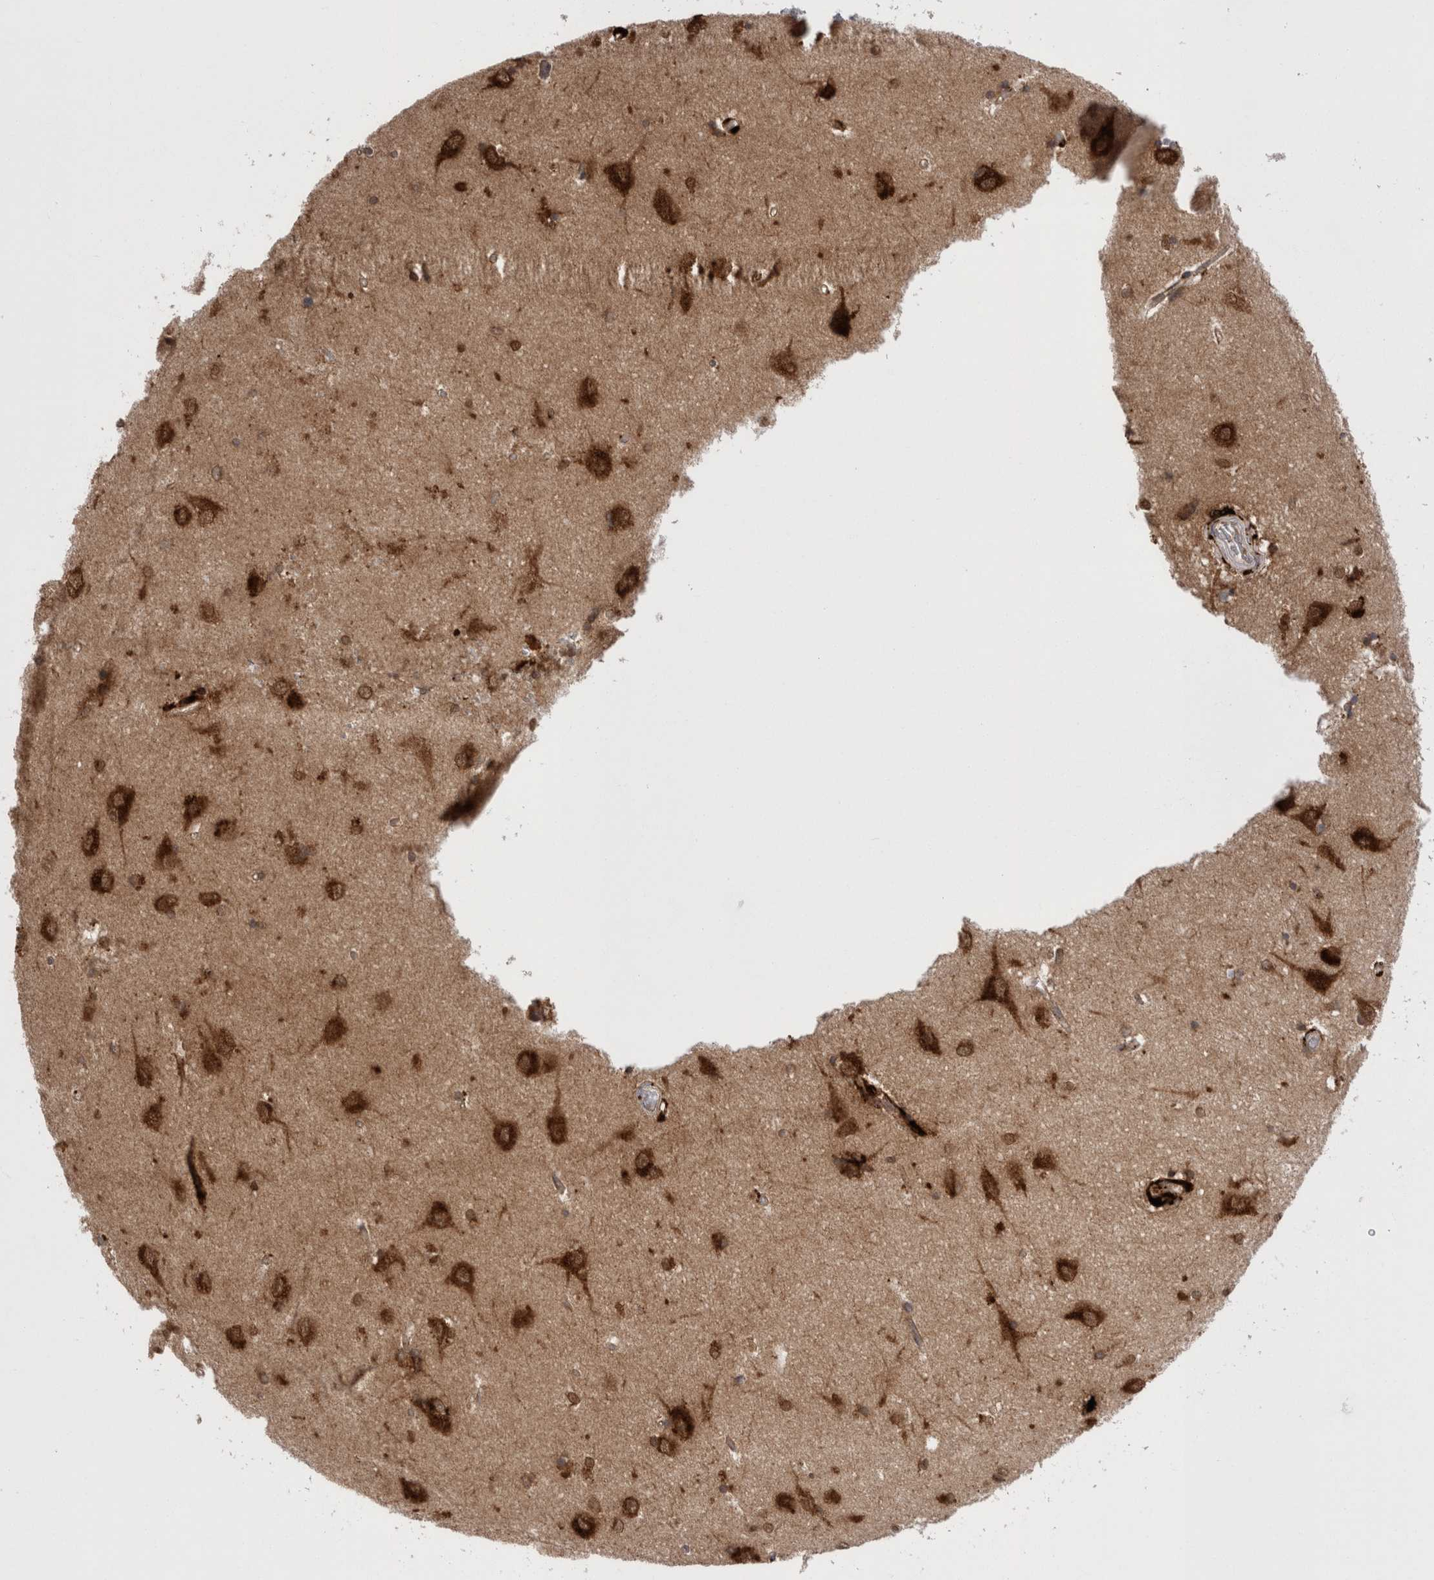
{"staining": {"intensity": "moderate", "quantity": ">75%", "location": "cytoplasmic/membranous"}, "tissue": "hippocampus", "cell_type": "Glial cells", "image_type": "normal", "snomed": [{"axis": "morphology", "description": "Normal tissue, NOS"}, {"axis": "topography", "description": "Hippocampus"}], "caption": "This is an image of immunohistochemistry staining of benign hippocampus, which shows moderate staining in the cytoplasmic/membranous of glial cells.", "gene": "EPDR1", "patient": {"sex": "male", "age": 45}}